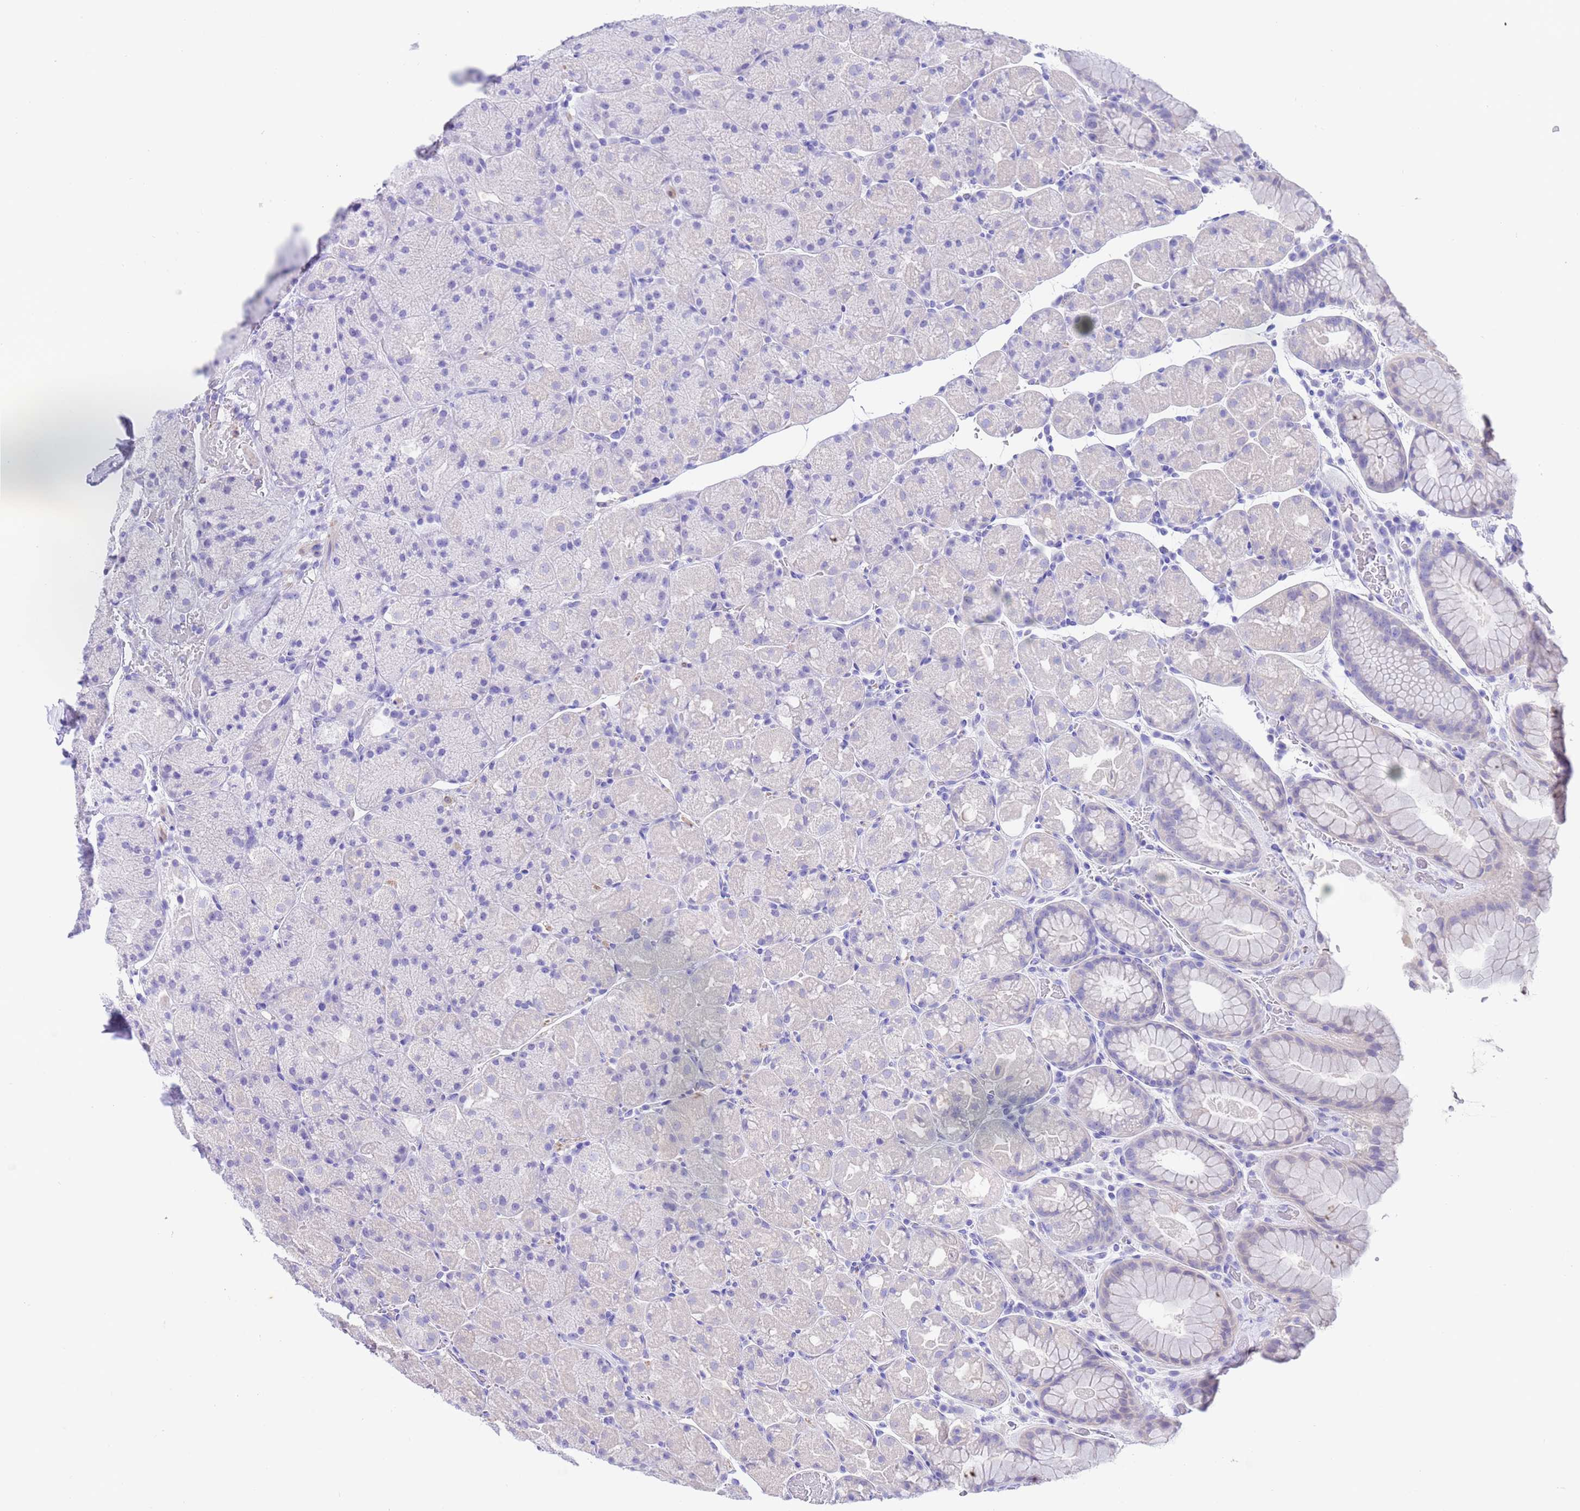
{"staining": {"intensity": "negative", "quantity": "none", "location": "none"}, "tissue": "stomach", "cell_type": "Glandular cells", "image_type": "normal", "snomed": [{"axis": "morphology", "description": "Normal tissue, NOS"}, {"axis": "topography", "description": "Stomach, upper"}, {"axis": "topography", "description": "Stomach, lower"}], "caption": "Glandular cells are negative for brown protein staining in normal stomach. (DAB (3,3'-diaminobenzidine) immunohistochemistry visualized using brightfield microscopy, high magnification).", "gene": "USP38", "patient": {"sex": "male", "age": 67}}